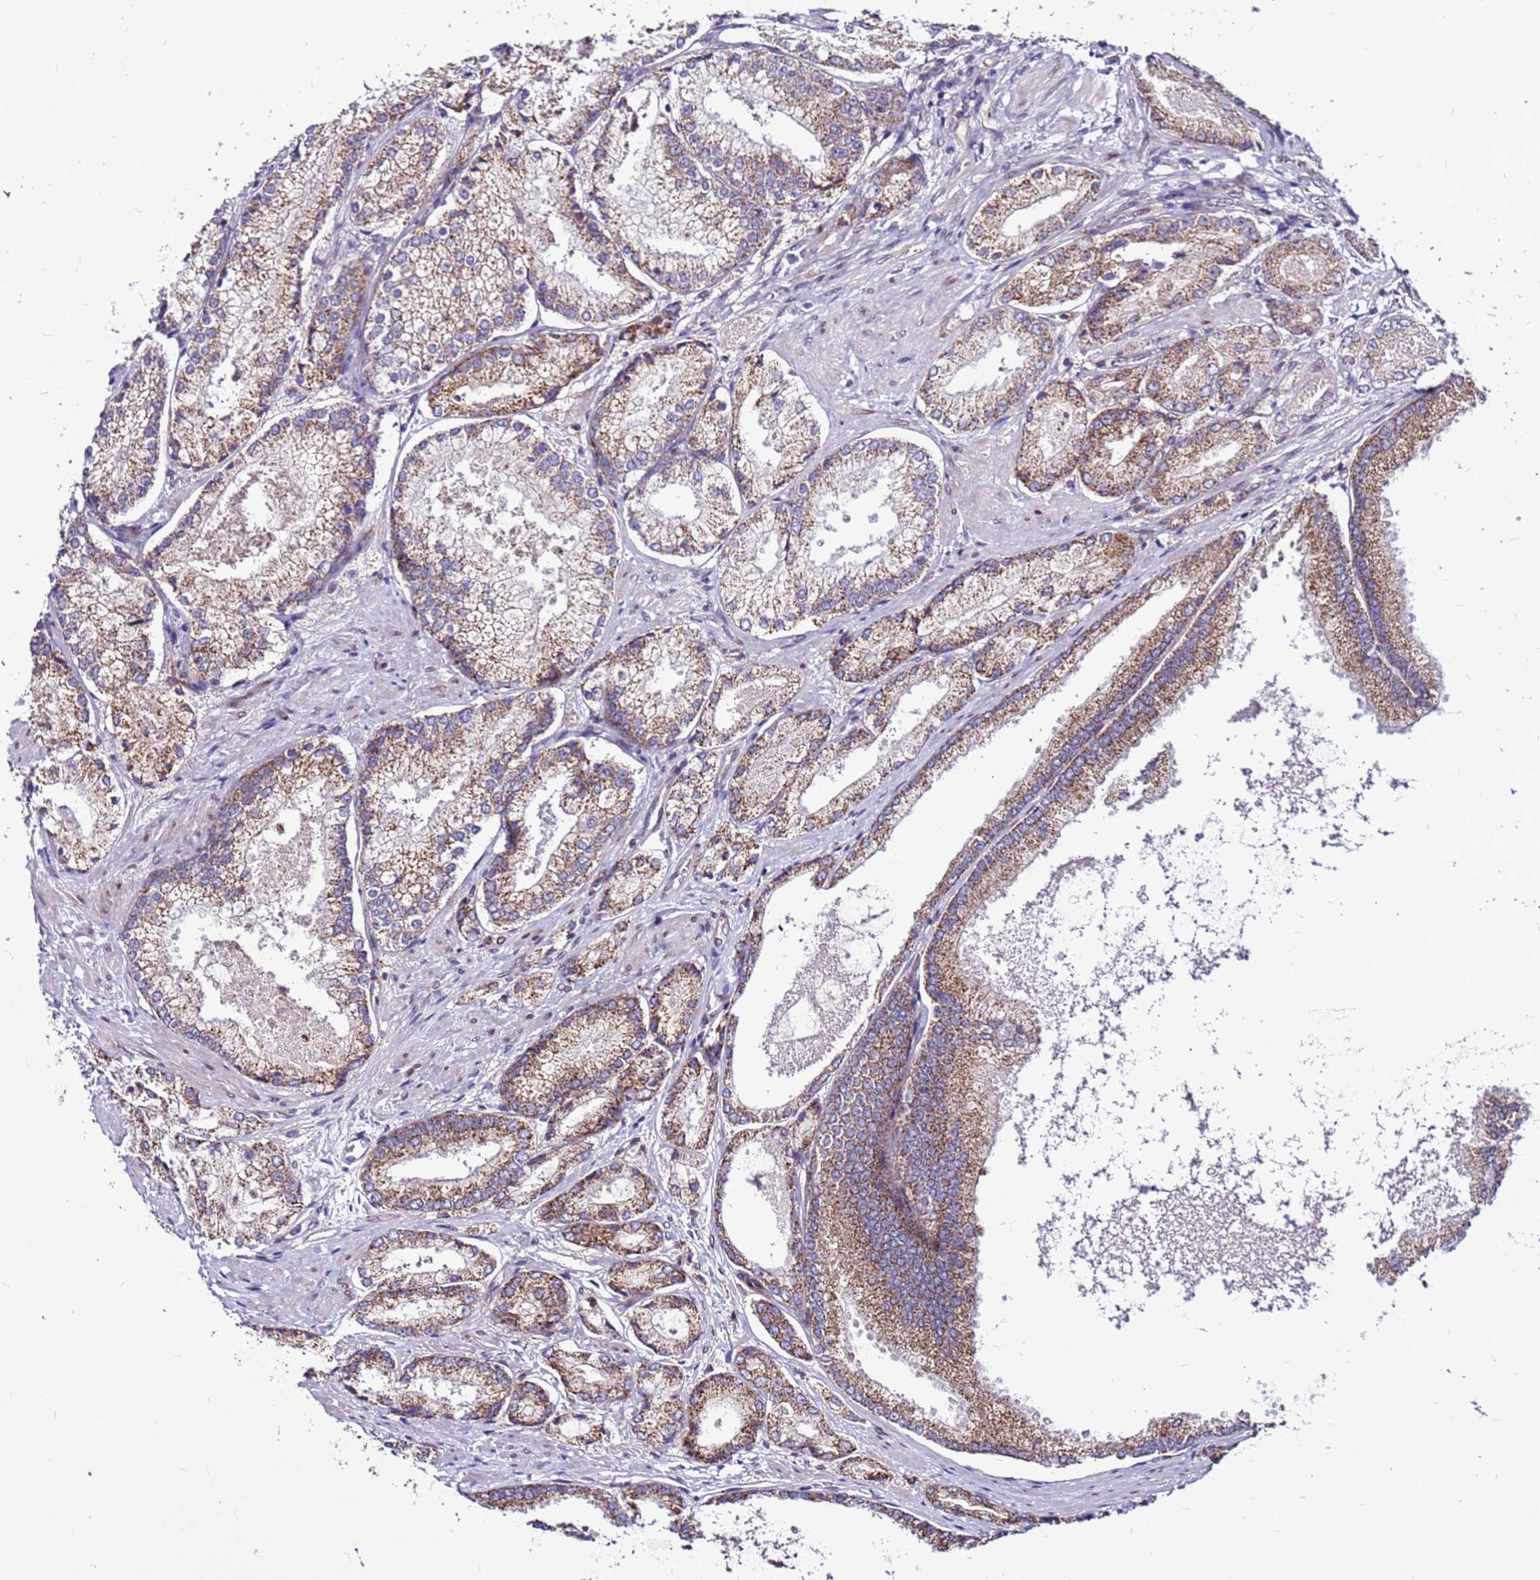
{"staining": {"intensity": "moderate", "quantity": ">75%", "location": "cytoplasmic/membranous"}, "tissue": "prostate cancer", "cell_type": "Tumor cells", "image_type": "cancer", "snomed": [{"axis": "morphology", "description": "Adenocarcinoma, Low grade"}, {"axis": "topography", "description": "Prostate"}], "caption": "IHC photomicrograph of neoplastic tissue: human prostate low-grade adenocarcinoma stained using IHC reveals medium levels of moderate protein expression localized specifically in the cytoplasmic/membranous of tumor cells, appearing as a cytoplasmic/membranous brown color.", "gene": "CCDC71", "patient": {"sex": "male", "age": 74}}